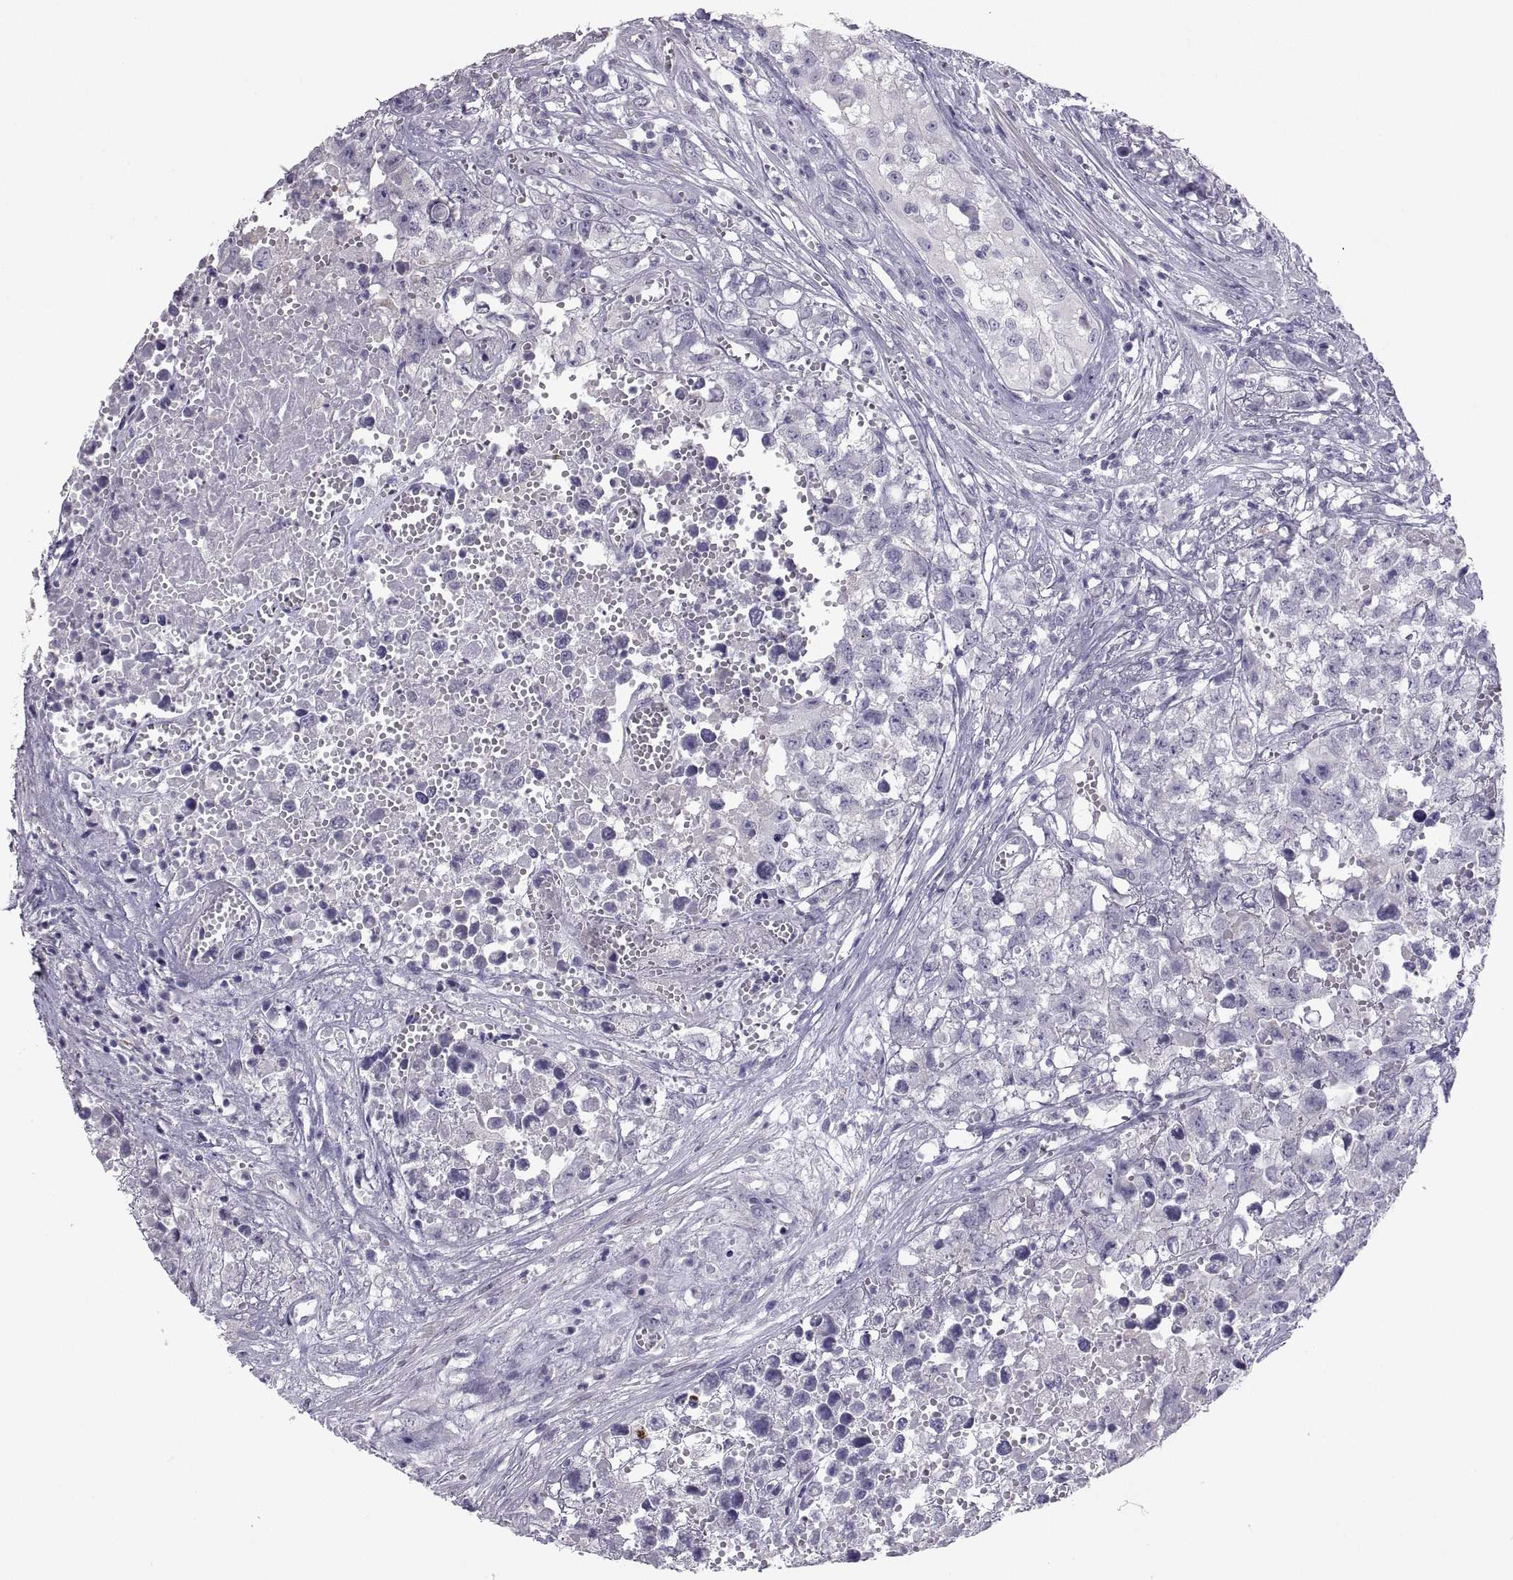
{"staining": {"intensity": "negative", "quantity": "none", "location": "none"}, "tissue": "testis cancer", "cell_type": "Tumor cells", "image_type": "cancer", "snomed": [{"axis": "morphology", "description": "Seminoma, NOS"}, {"axis": "morphology", "description": "Carcinoma, Embryonal, NOS"}, {"axis": "topography", "description": "Testis"}], "caption": "The histopathology image displays no staining of tumor cells in seminoma (testis). The staining is performed using DAB brown chromogen with nuclei counter-stained in using hematoxylin.", "gene": "IGSF1", "patient": {"sex": "male", "age": 22}}